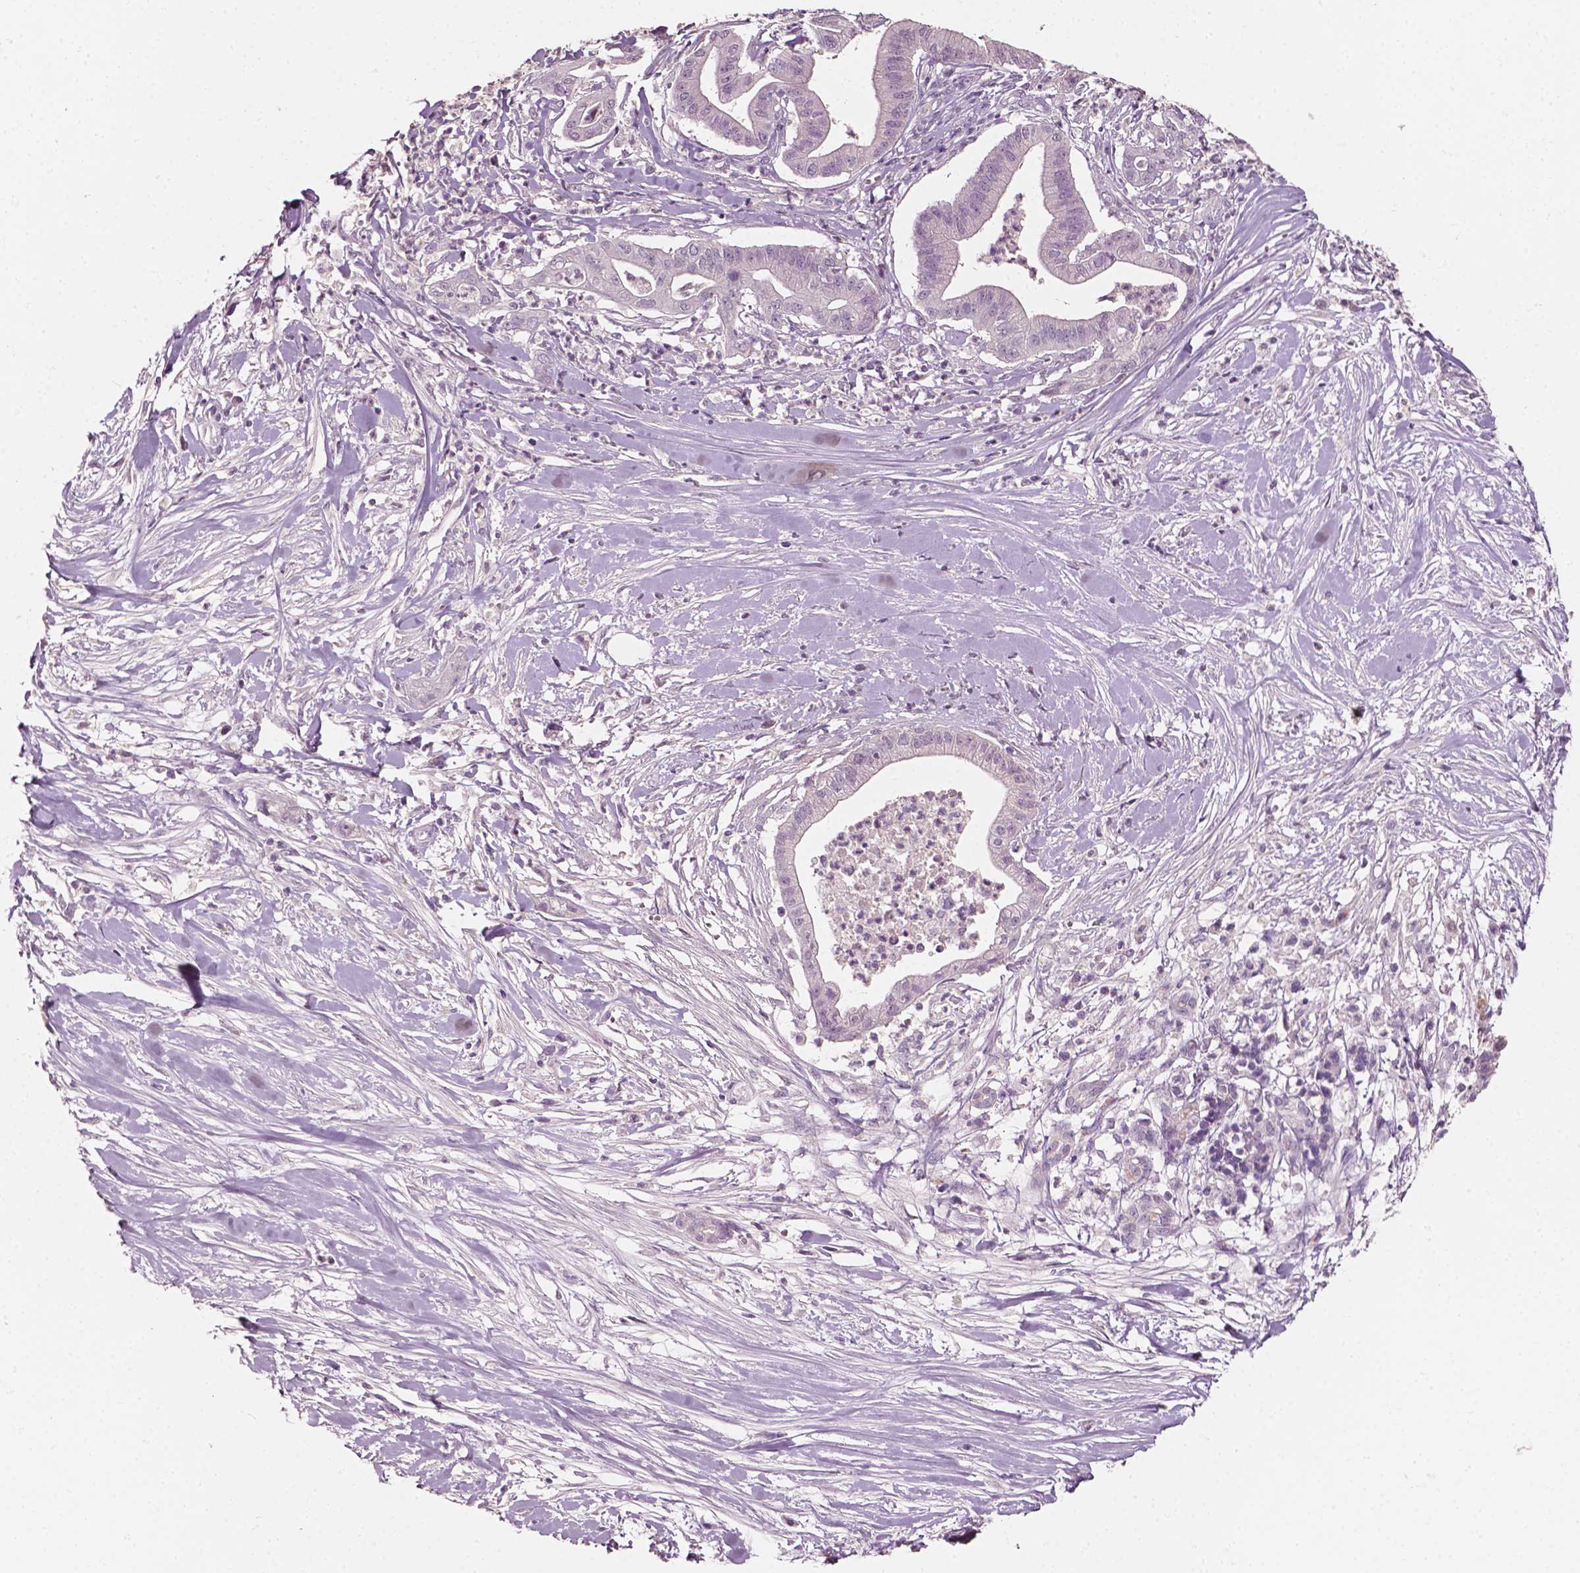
{"staining": {"intensity": "negative", "quantity": "none", "location": "none"}, "tissue": "pancreatic cancer", "cell_type": "Tumor cells", "image_type": "cancer", "snomed": [{"axis": "morphology", "description": "Normal tissue, NOS"}, {"axis": "morphology", "description": "Adenocarcinoma, NOS"}, {"axis": "topography", "description": "Lymph node"}, {"axis": "topography", "description": "Pancreas"}], "caption": "A high-resolution photomicrograph shows immunohistochemistry (IHC) staining of pancreatic cancer (adenocarcinoma), which exhibits no significant staining in tumor cells.", "gene": "PLA2R1", "patient": {"sex": "female", "age": 58}}